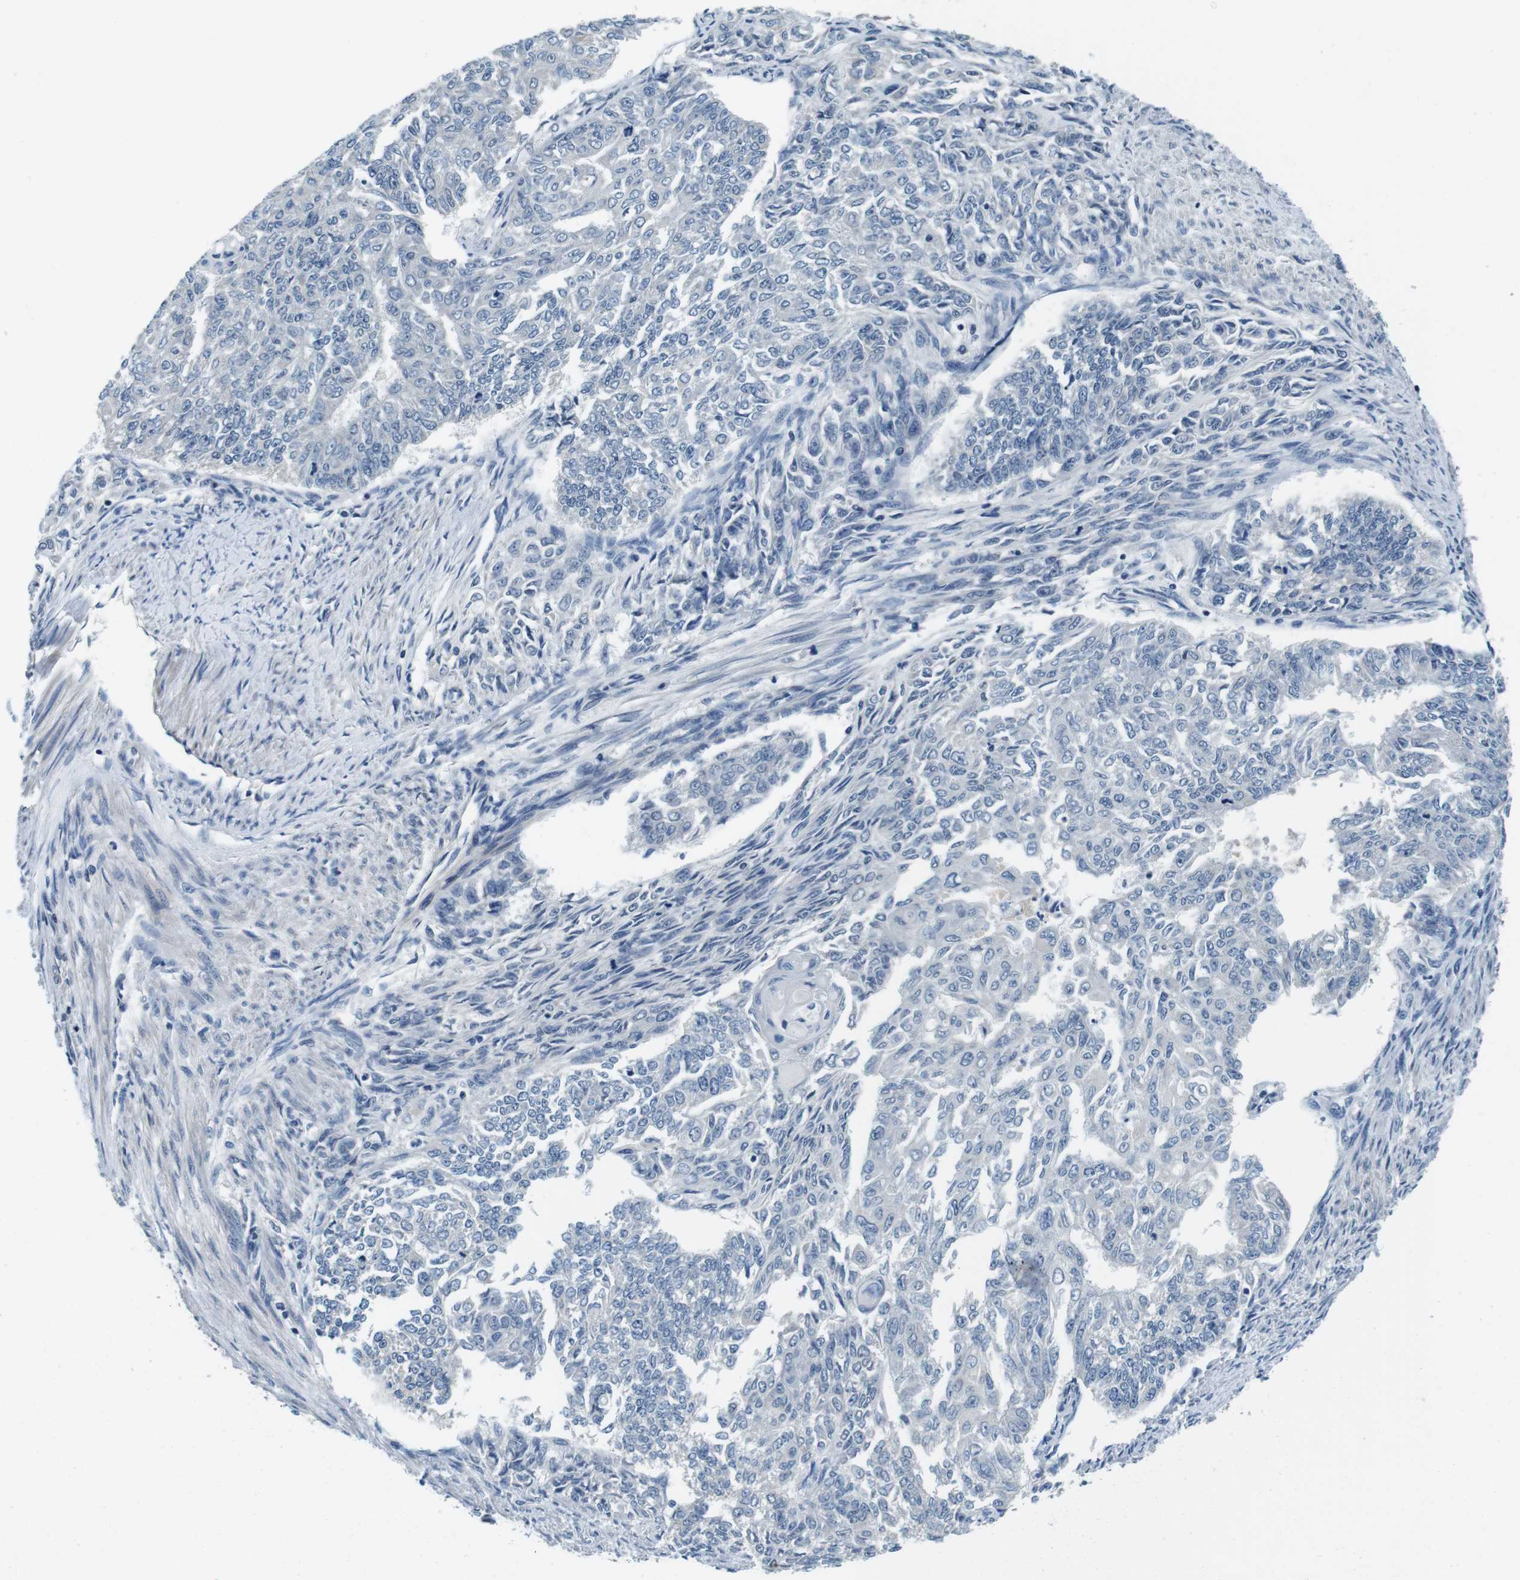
{"staining": {"intensity": "negative", "quantity": "none", "location": "none"}, "tissue": "endometrial cancer", "cell_type": "Tumor cells", "image_type": "cancer", "snomed": [{"axis": "morphology", "description": "Adenocarcinoma, NOS"}, {"axis": "topography", "description": "Endometrium"}], "caption": "Endometrial cancer was stained to show a protein in brown. There is no significant expression in tumor cells.", "gene": "DTNA", "patient": {"sex": "female", "age": 32}}